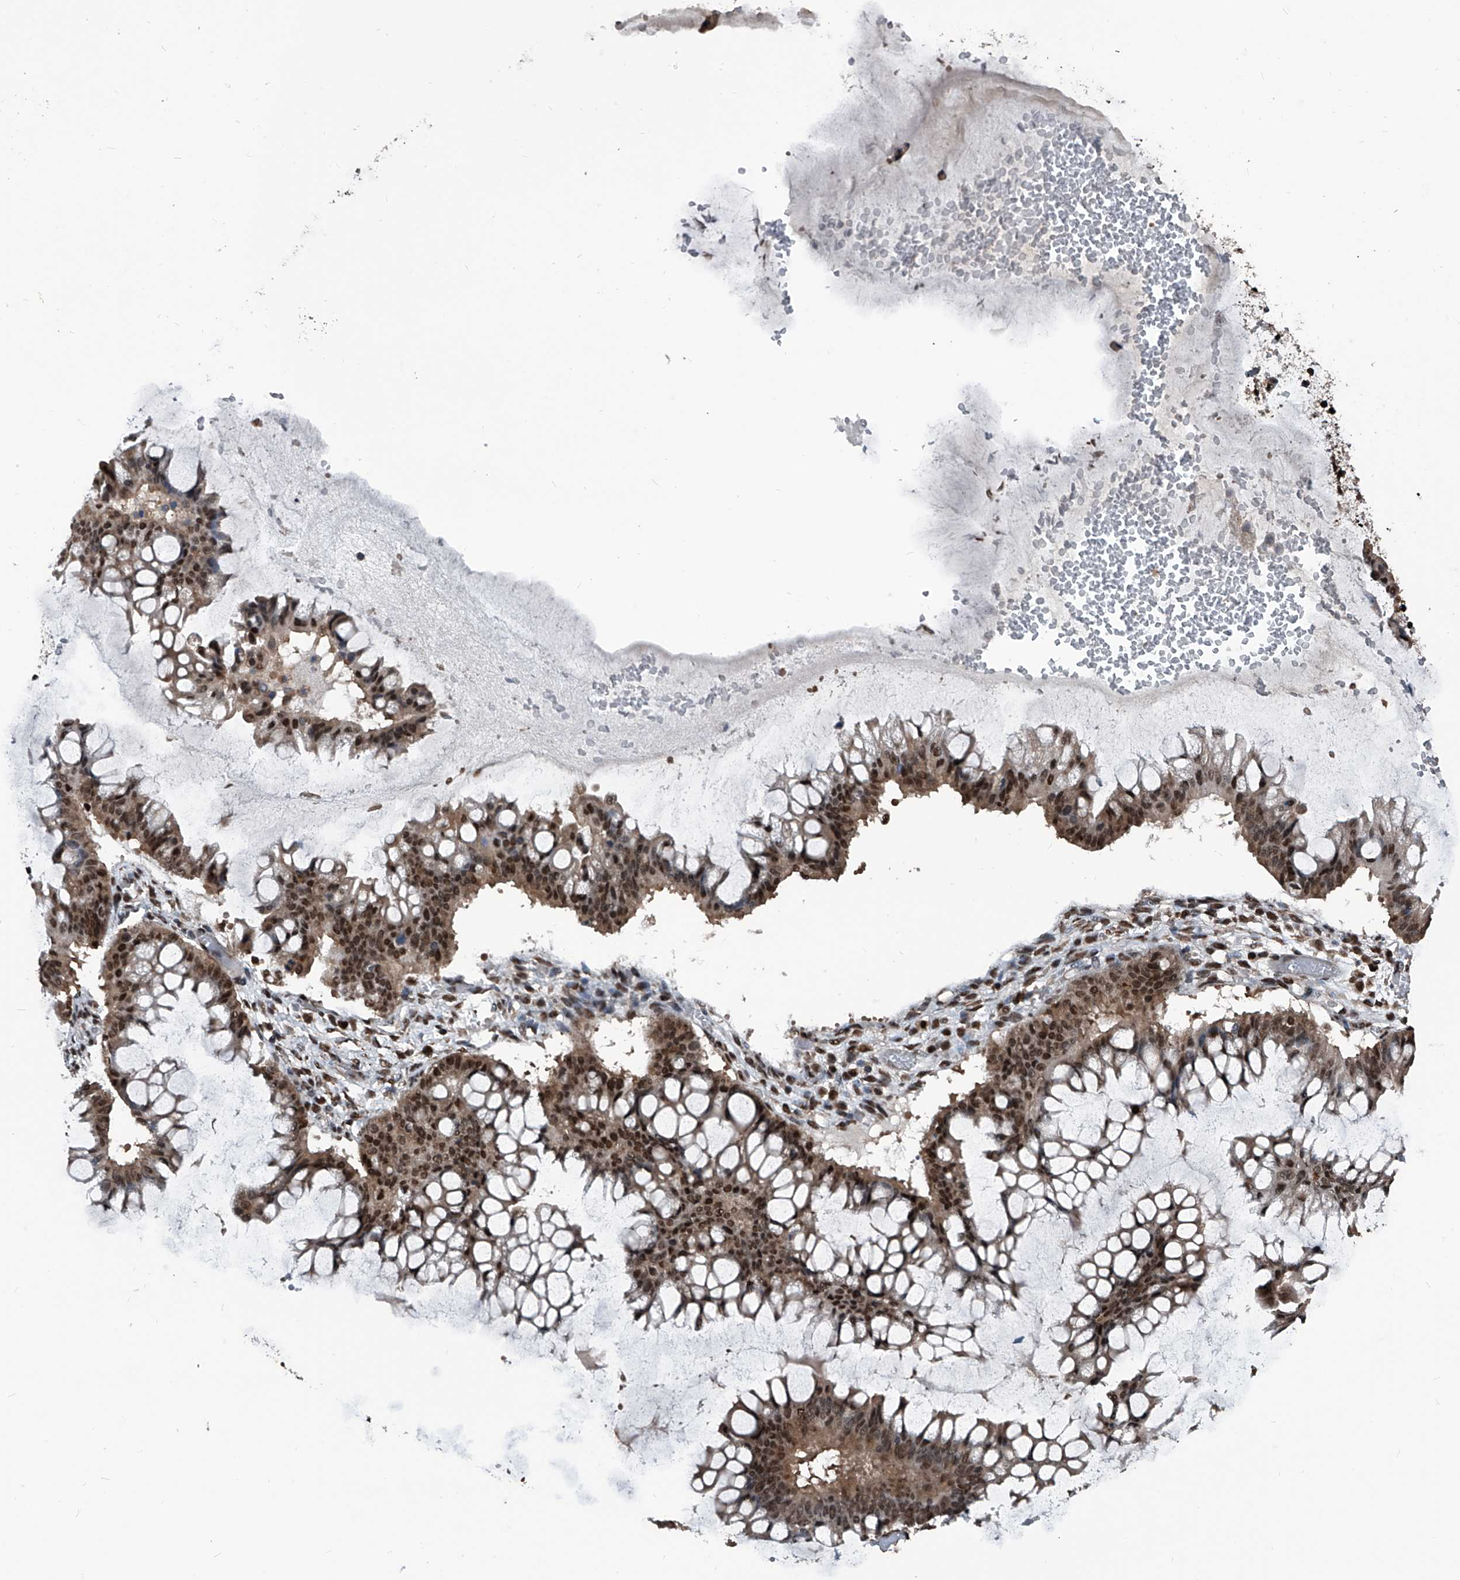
{"staining": {"intensity": "moderate", "quantity": ">75%", "location": "nuclear"}, "tissue": "ovarian cancer", "cell_type": "Tumor cells", "image_type": "cancer", "snomed": [{"axis": "morphology", "description": "Cystadenocarcinoma, mucinous, NOS"}, {"axis": "topography", "description": "Ovary"}], "caption": "This is an image of immunohistochemistry (IHC) staining of ovarian cancer (mucinous cystadenocarcinoma), which shows moderate positivity in the nuclear of tumor cells.", "gene": "FKBP5", "patient": {"sex": "female", "age": 73}}